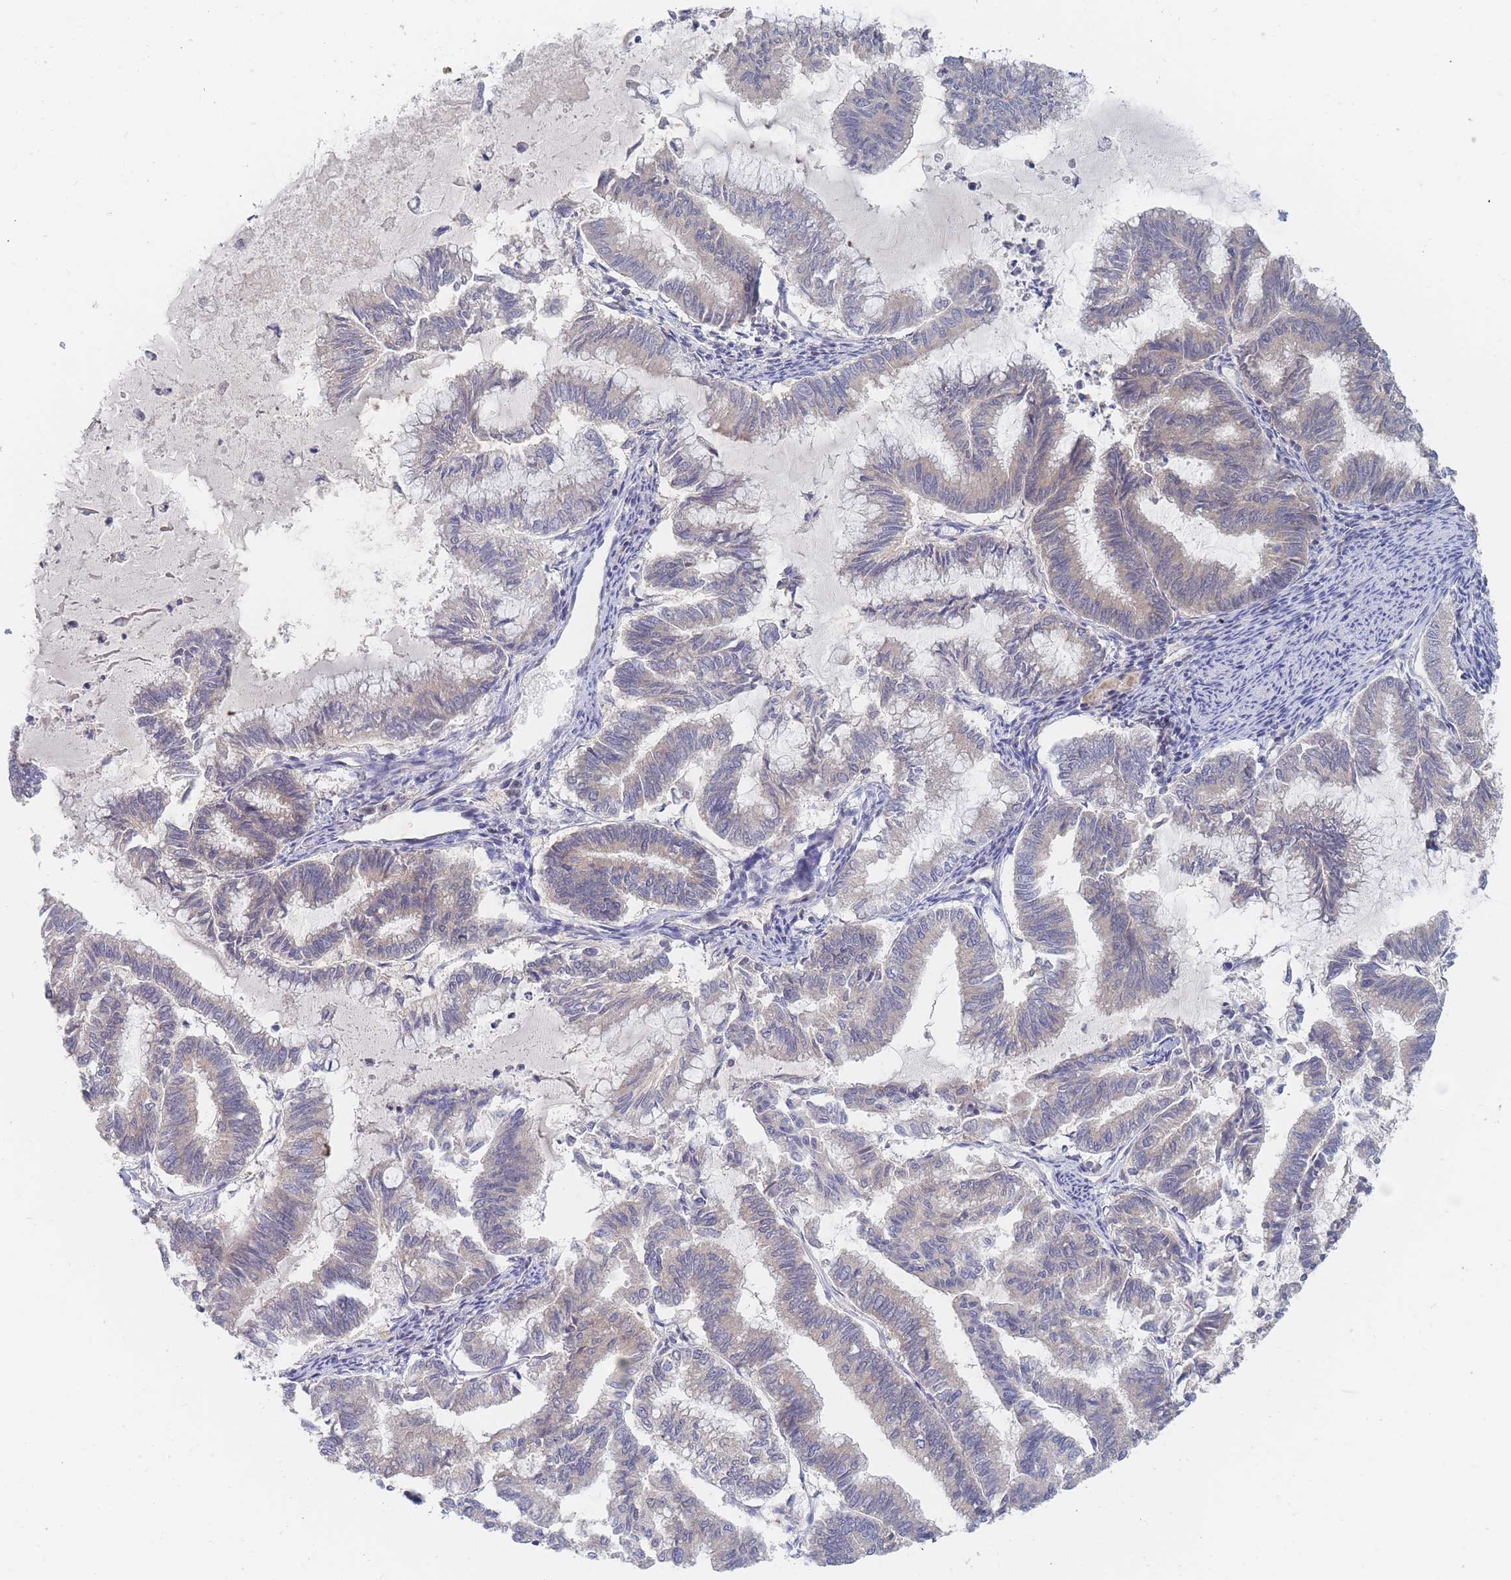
{"staining": {"intensity": "weak", "quantity": "25%-75%", "location": "cytoplasmic/membranous"}, "tissue": "endometrial cancer", "cell_type": "Tumor cells", "image_type": "cancer", "snomed": [{"axis": "morphology", "description": "Adenocarcinoma, NOS"}, {"axis": "topography", "description": "Endometrium"}], "caption": "High-power microscopy captured an immunohistochemistry (IHC) micrograph of adenocarcinoma (endometrial), revealing weak cytoplasmic/membranous staining in approximately 25%-75% of tumor cells.", "gene": "PPP6C", "patient": {"sex": "female", "age": 79}}